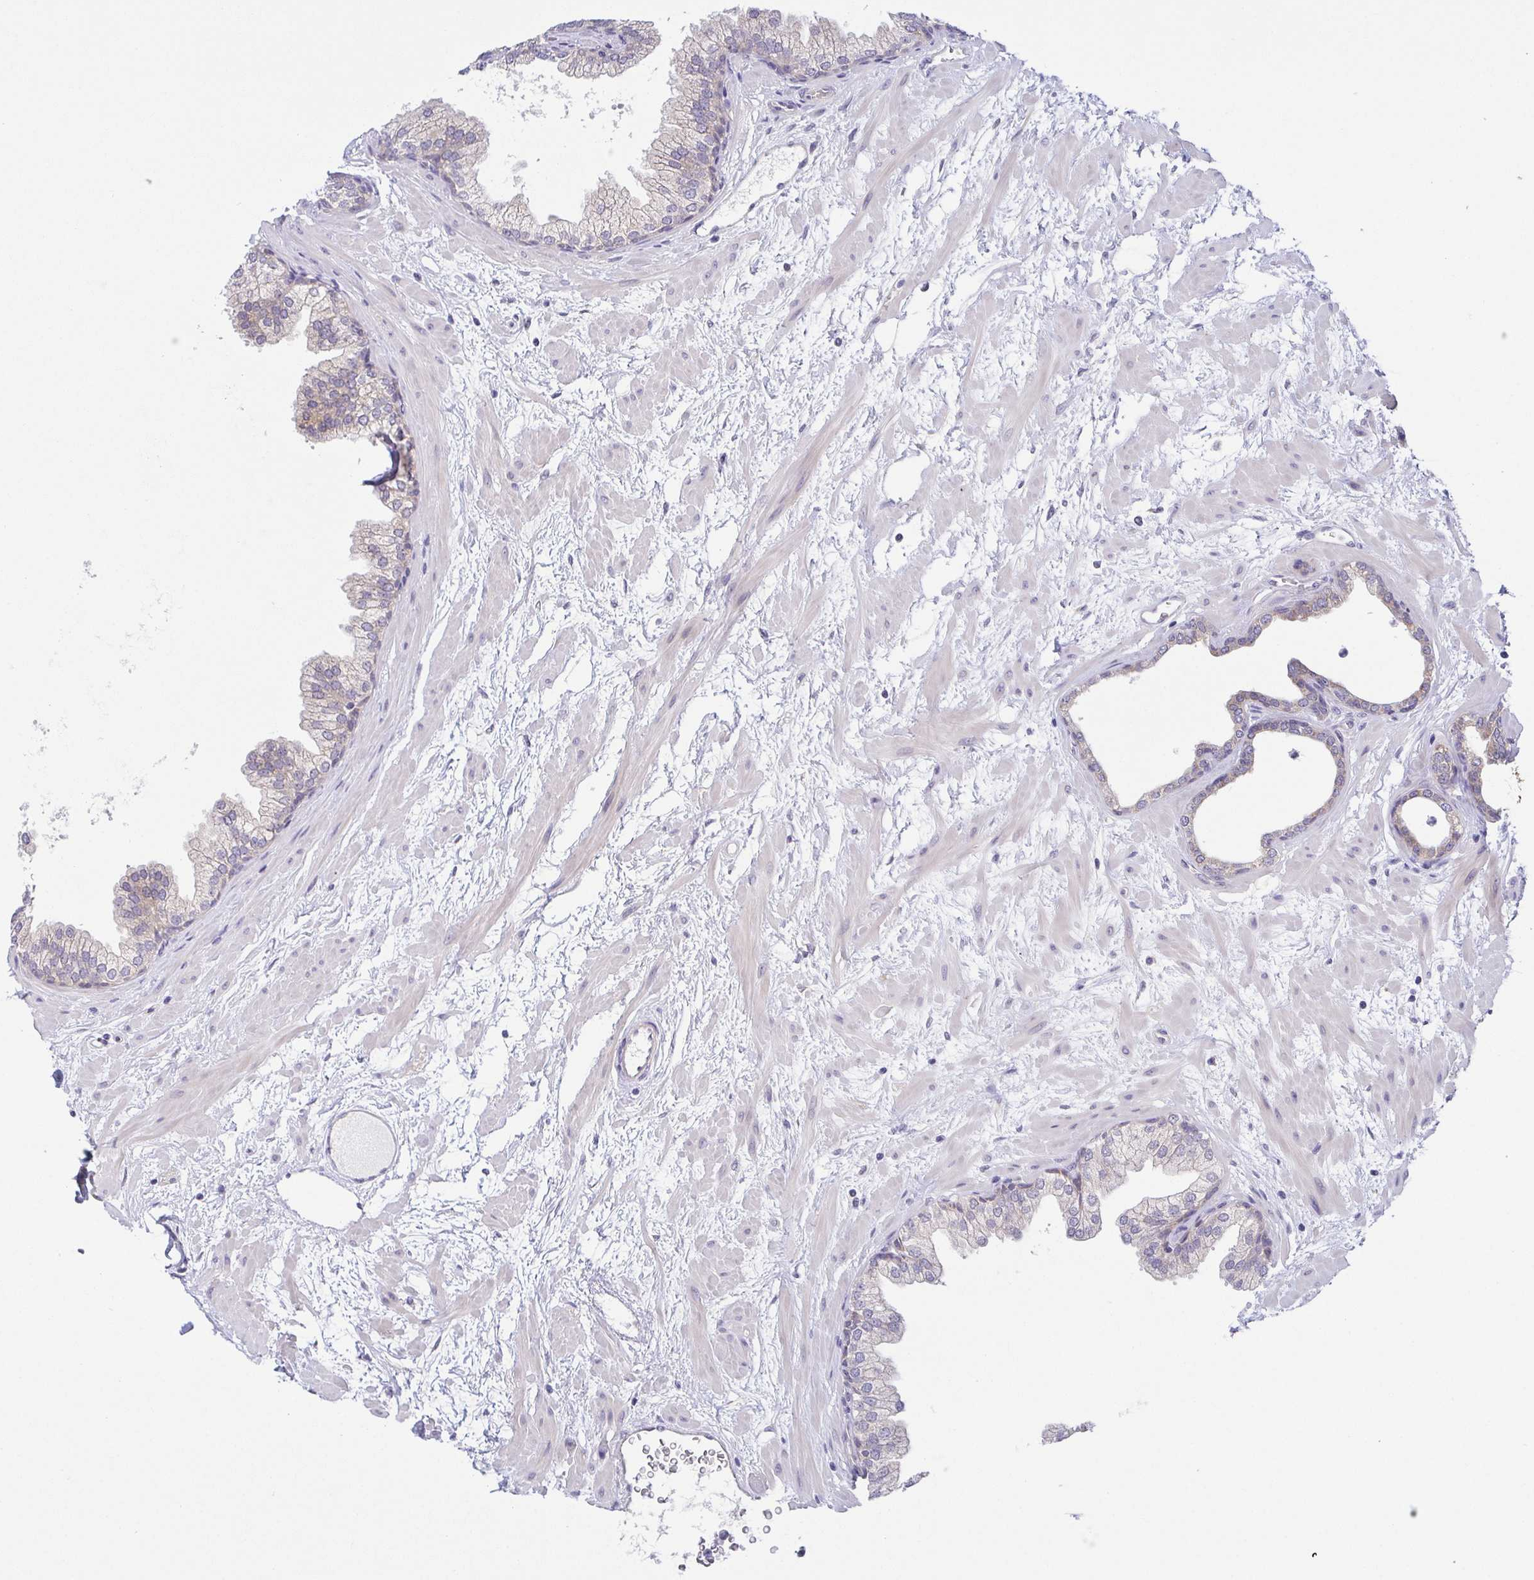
{"staining": {"intensity": "weak", "quantity": "<25%", "location": "cytoplasmic/membranous"}, "tissue": "prostate", "cell_type": "Glandular cells", "image_type": "normal", "snomed": [{"axis": "morphology", "description": "Normal tissue, NOS"}, {"axis": "topography", "description": "Prostate"}], "caption": "Unremarkable prostate was stained to show a protein in brown. There is no significant expression in glandular cells. The staining is performed using DAB (3,3'-diaminobenzidine) brown chromogen with nuclei counter-stained in using hematoxylin.", "gene": "BCL2L1", "patient": {"sex": "male", "age": 37}}